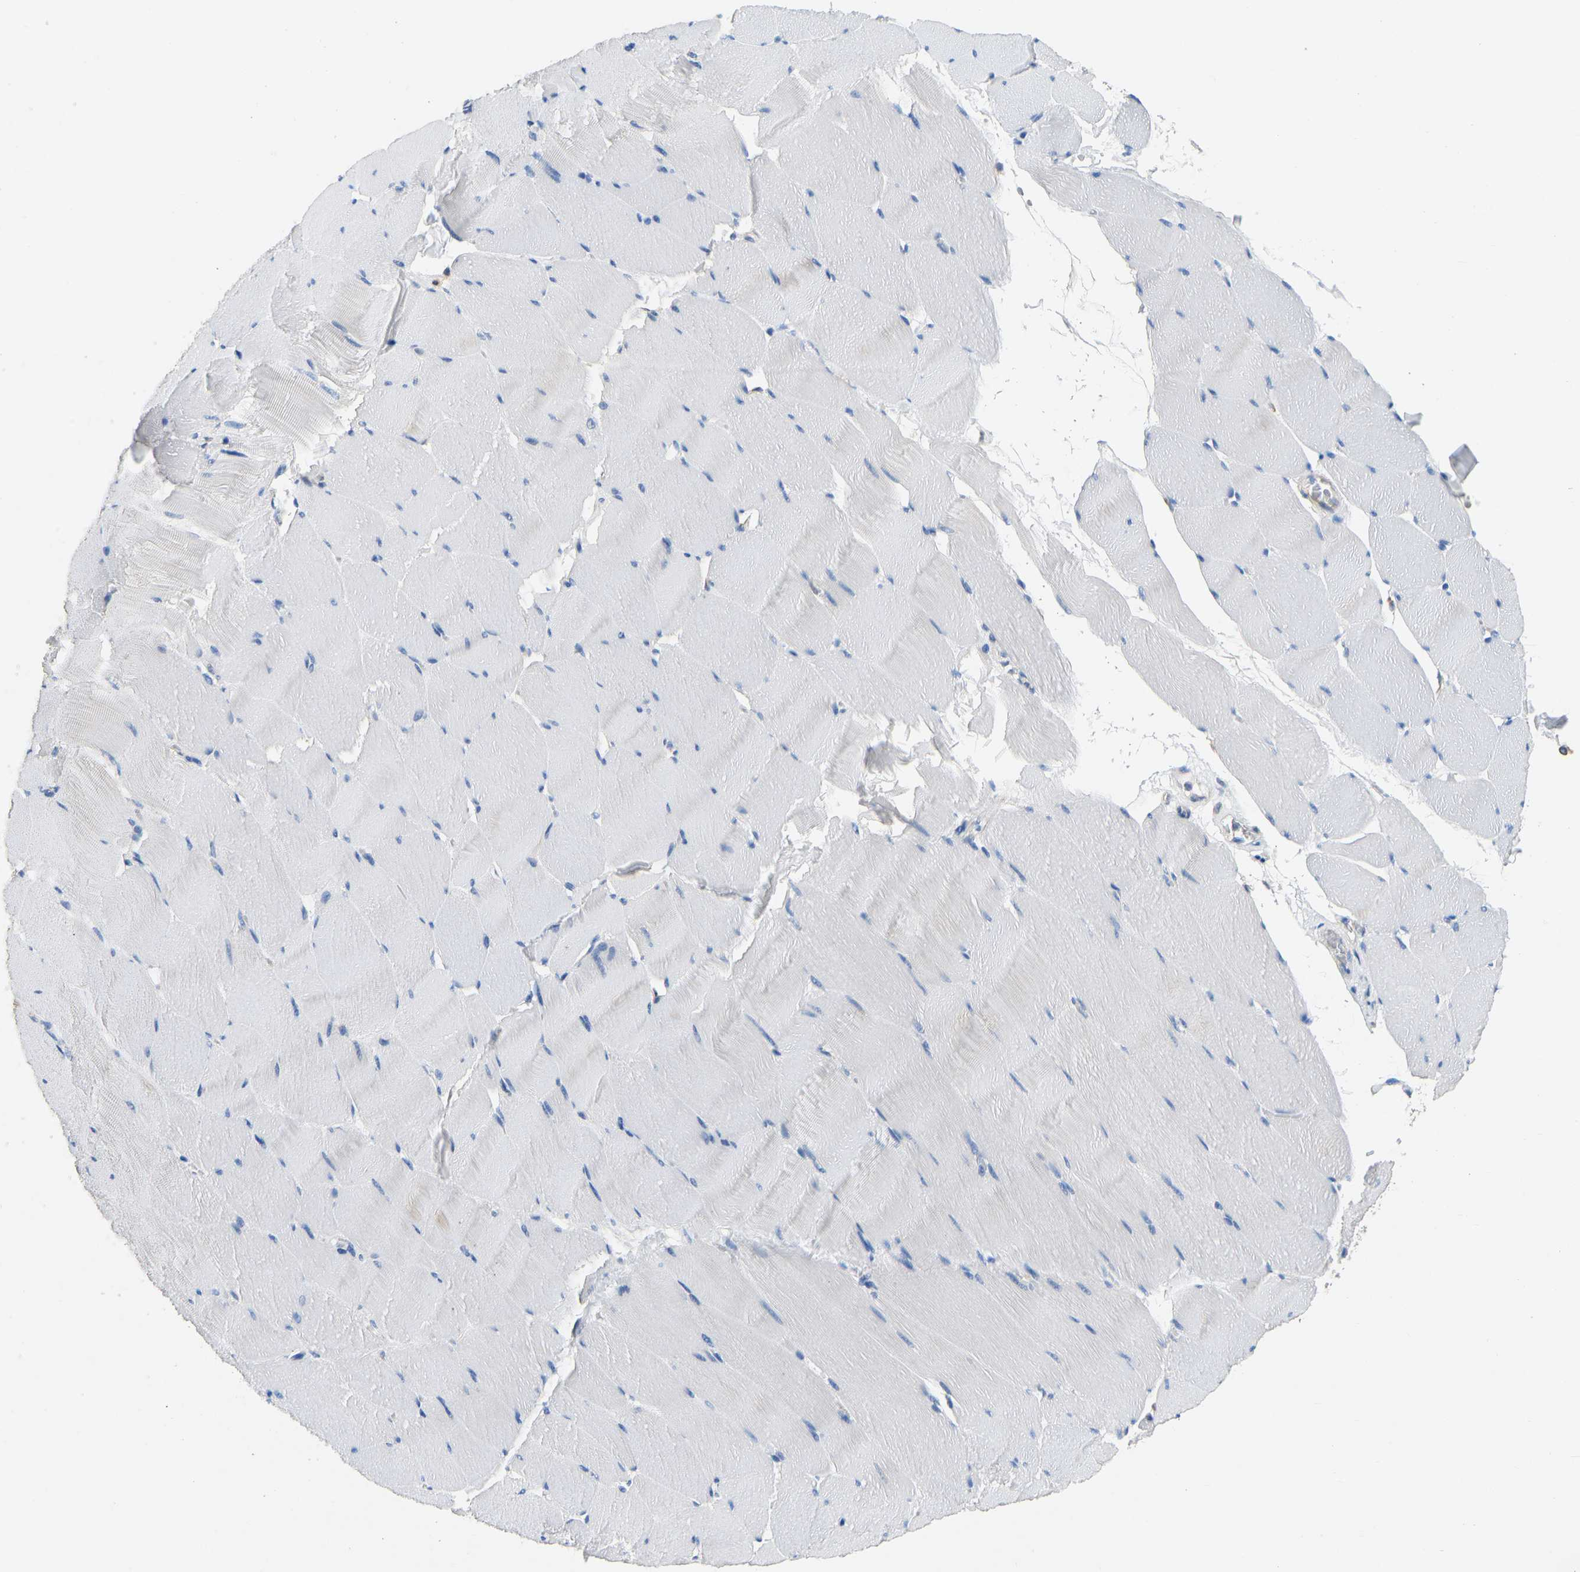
{"staining": {"intensity": "negative", "quantity": "none", "location": "none"}, "tissue": "skeletal muscle", "cell_type": "Myocytes", "image_type": "normal", "snomed": [{"axis": "morphology", "description": "Normal tissue, NOS"}, {"axis": "topography", "description": "Skeletal muscle"}], "caption": "Immunohistochemistry photomicrograph of normal skeletal muscle: human skeletal muscle stained with DAB (3,3'-diaminobenzidine) displays no significant protein staining in myocytes. (Stains: DAB (3,3'-diaminobenzidine) immunohistochemistry with hematoxylin counter stain, Microscopy: brightfield microscopy at high magnification).", "gene": "TECTA", "patient": {"sex": "male", "age": 62}}